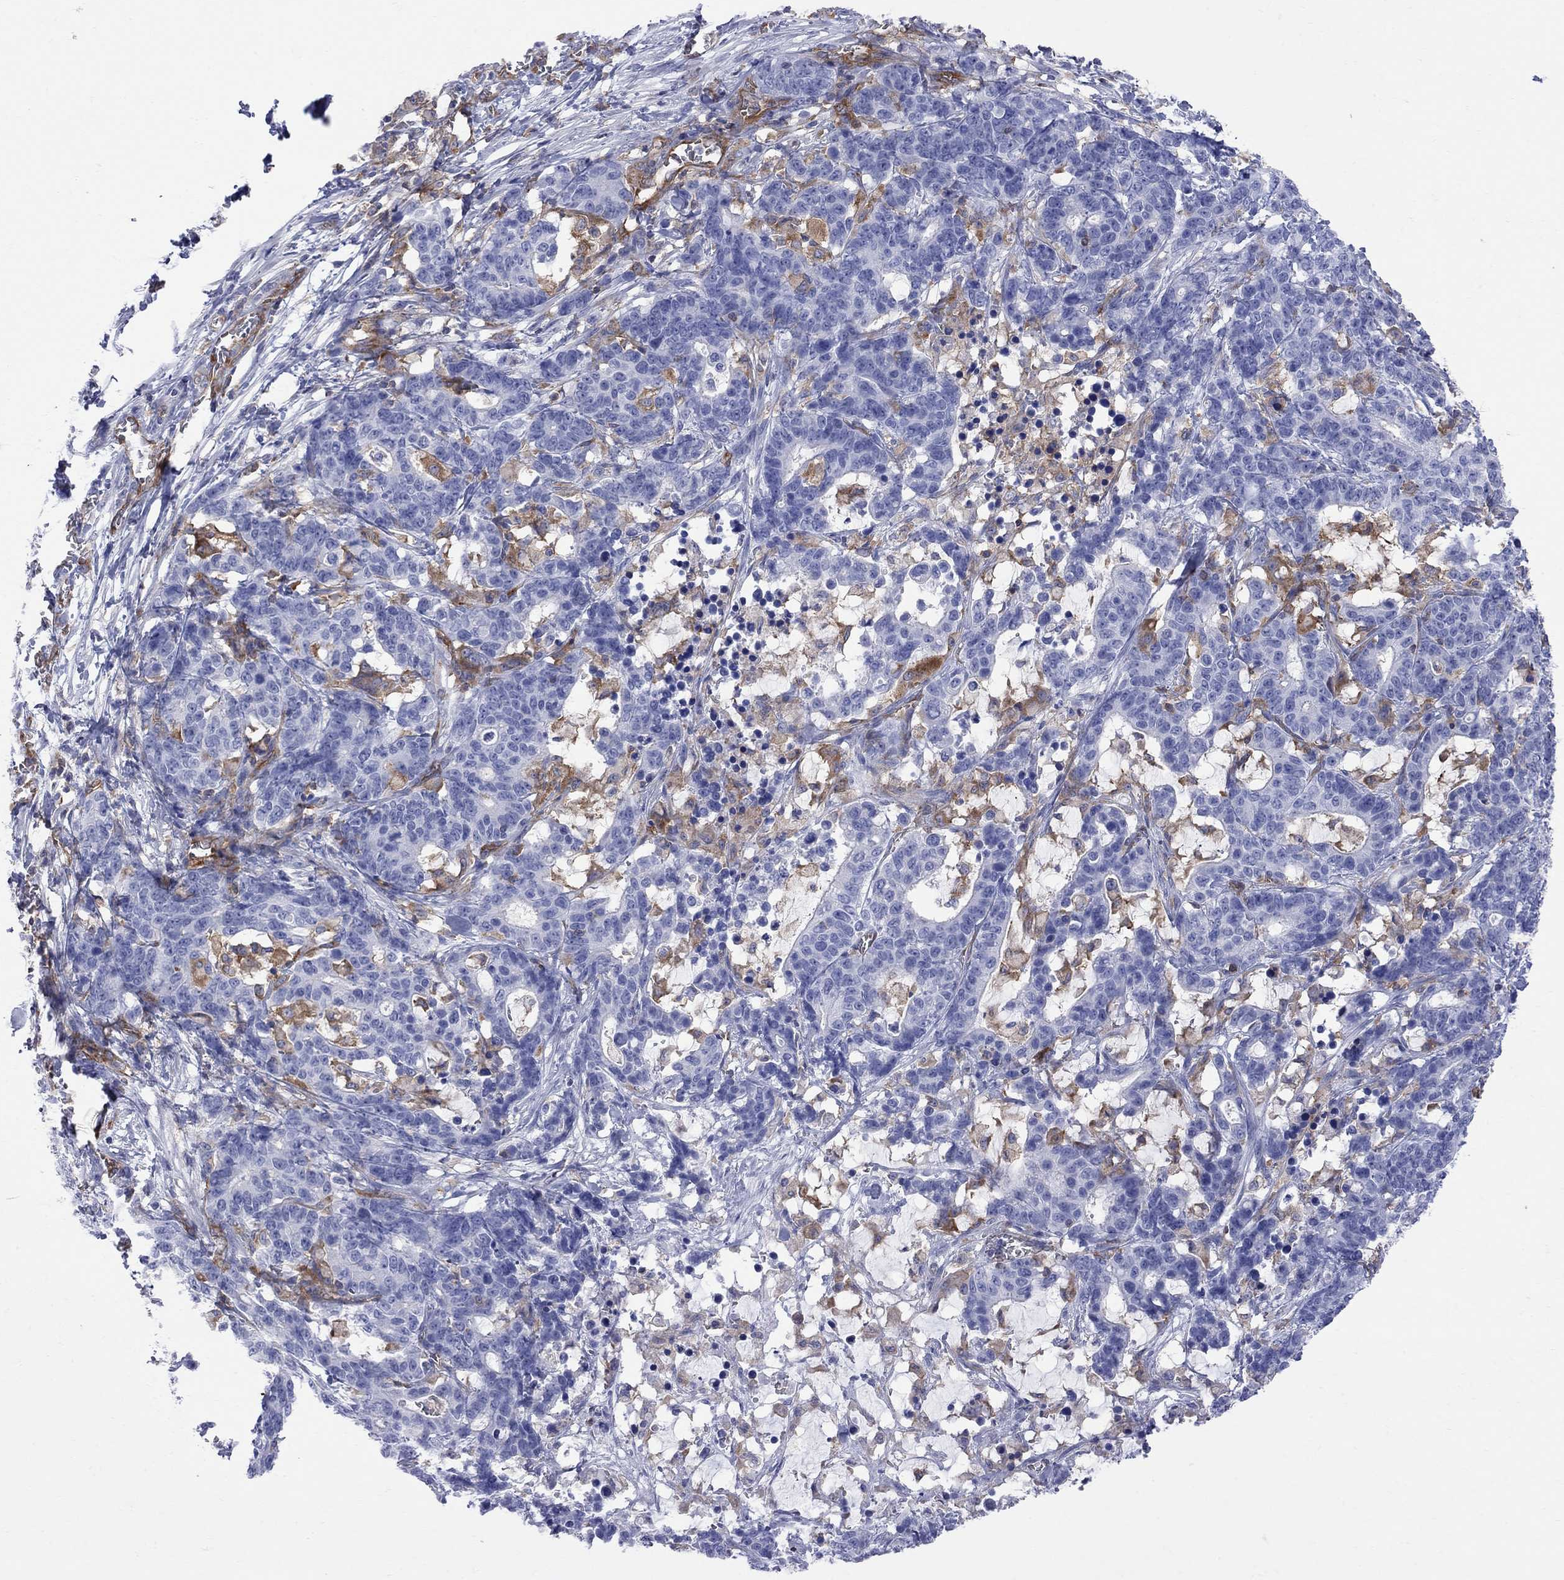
{"staining": {"intensity": "negative", "quantity": "none", "location": "none"}, "tissue": "stomach cancer", "cell_type": "Tumor cells", "image_type": "cancer", "snomed": [{"axis": "morphology", "description": "Normal tissue, NOS"}, {"axis": "morphology", "description": "Adenocarcinoma, NOS"}, {"axis": "topography", "description": "Stomach"}], "caption": "This is an immunohistochemistry (IHC) photomicrograph of human adenocarcinoma (stomach). There is no positivity in tumor cells.", "gene": "ABI3", "patient": {"sex": "female", "age": 64}}